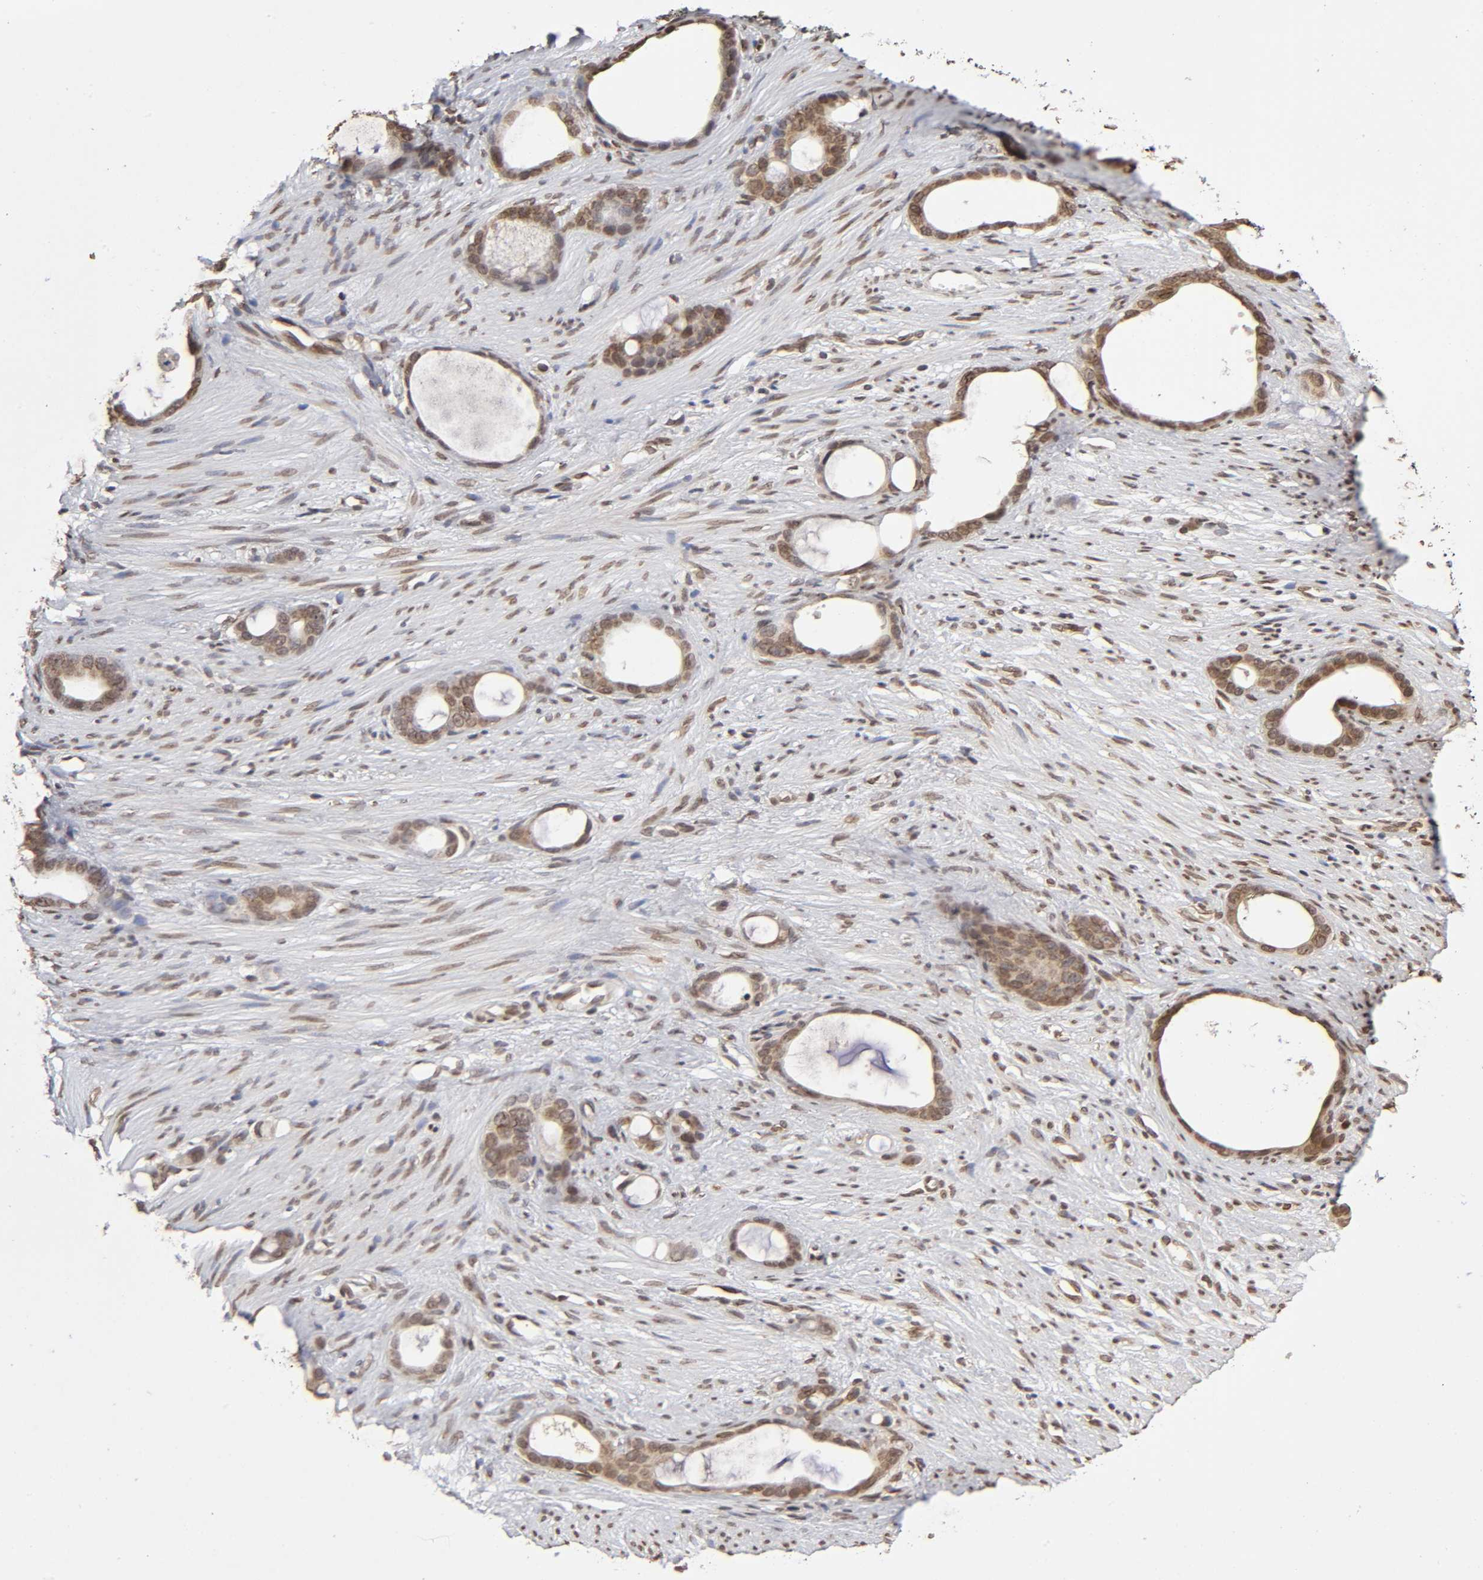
{"staining": {"intensity": "weak", "quantity": ">75%", "location": "cytoplasmic/membranous,nuclear"}, "tissue": "stomach cancer", "cell_type": "Tumor cells", "image_type": "cancer", "snomed": [{"axis": "morphology", "description": "Adenocarcinoma, NOS"}, {"axis": "topography", "description": "Stomach"}], "caption": "An image showing weak cytoplasmic/membranous and nuclear staining in about >75% of tumor cells in stomach cancer, as visualized by brown immunohistochemical staining.", "gene": "MLLT6", "patient": {"sex": "female", "age": 75}}